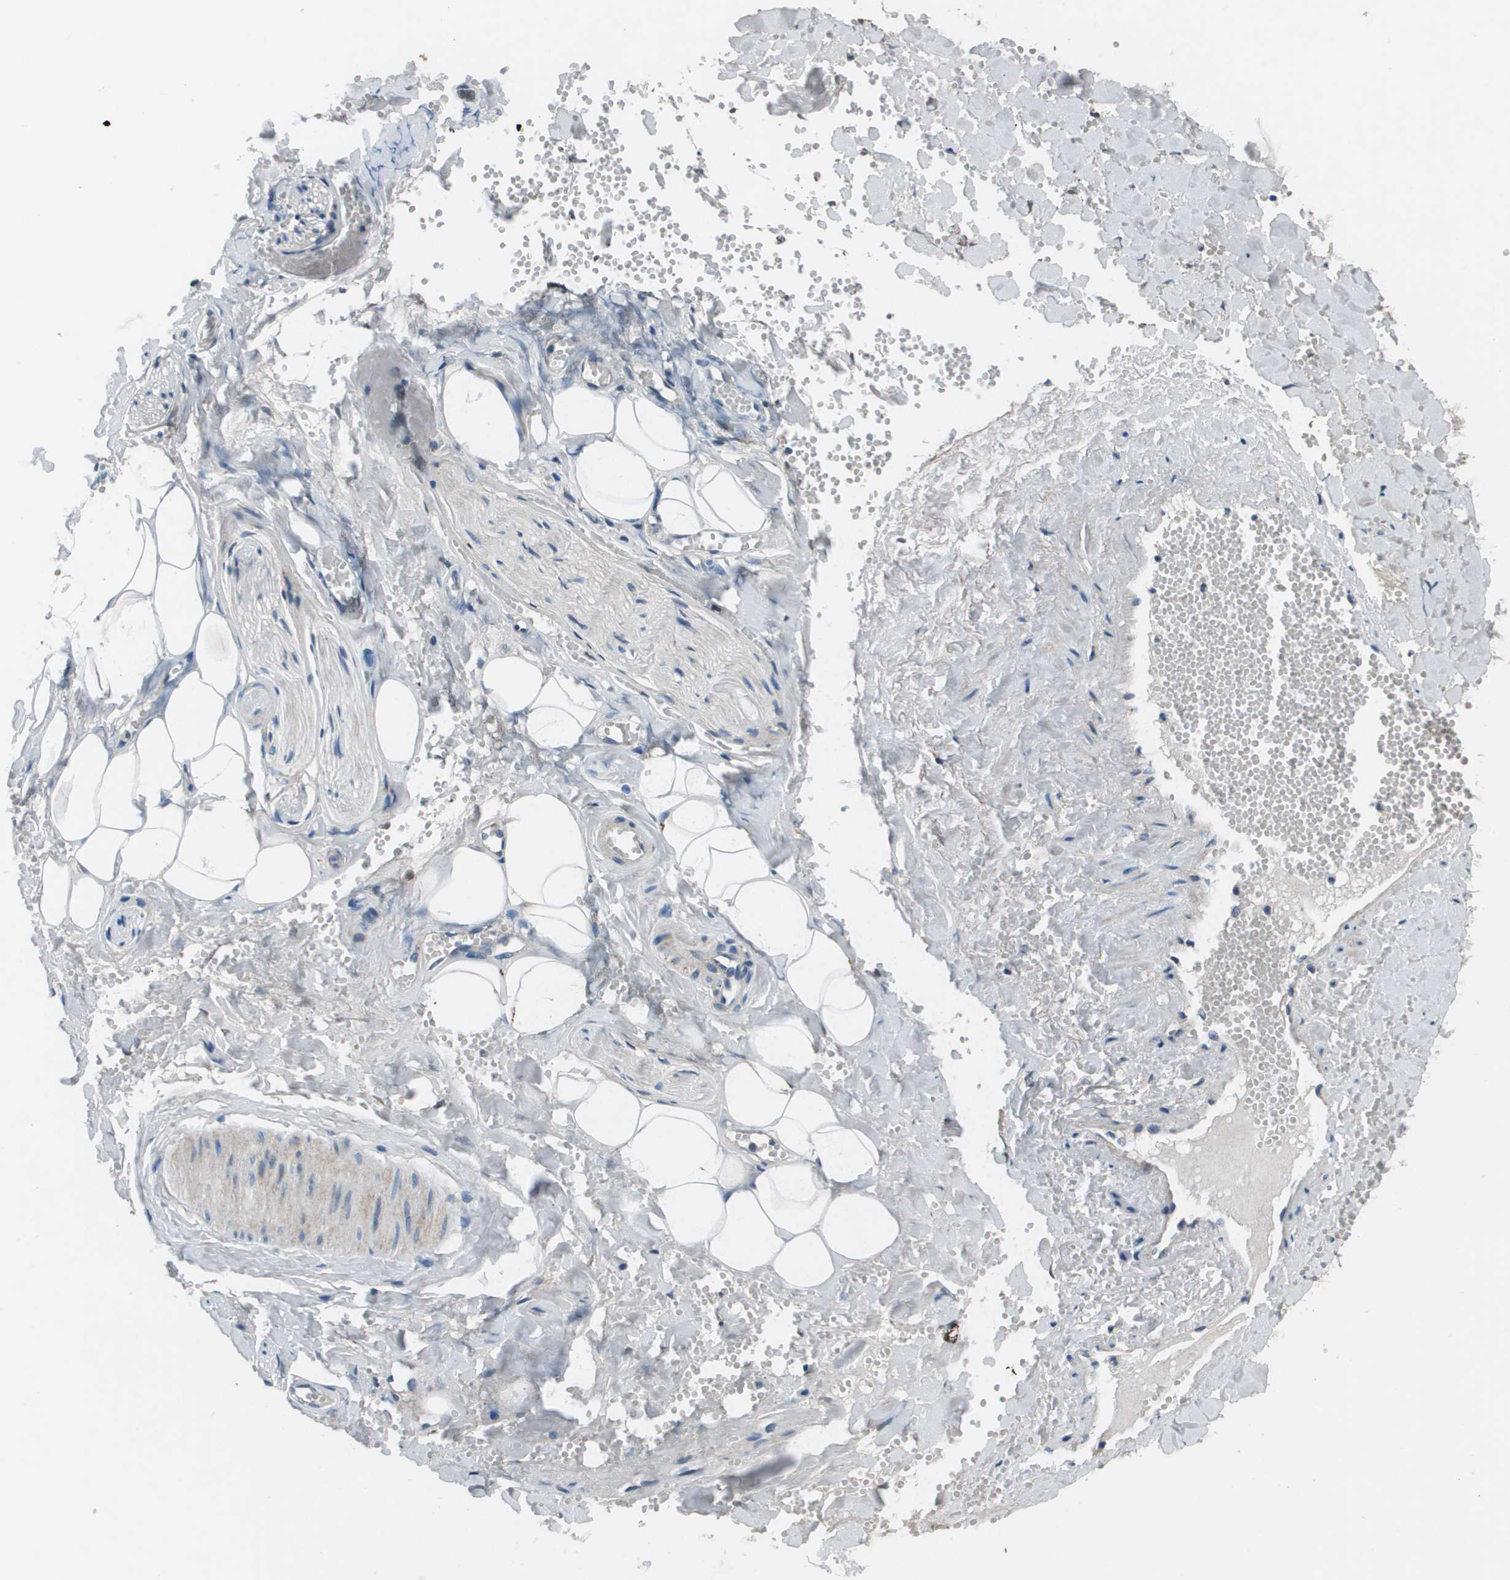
{"staining": {"intensity": "weak", "quantity": "<25%", "location": "cytoplasmic/membranous"}, "tissue": "salivary gland", "cell_type": "Glandular cells", "image_type": "normal", "snomed": [{"axis": "morphology", "description": "Normal tissue, NOS"}, {"axis": "topography", "description": "Salivary gland"}], "caption": "This image is of benign salivary gland stained with immunohistochemistry to label a protein in brown with the nuclei are counter-stained blue. There is no staining in glandular cells.", "gene": "PCOLCE", "patient": {"sex": "male", "age": 62}}